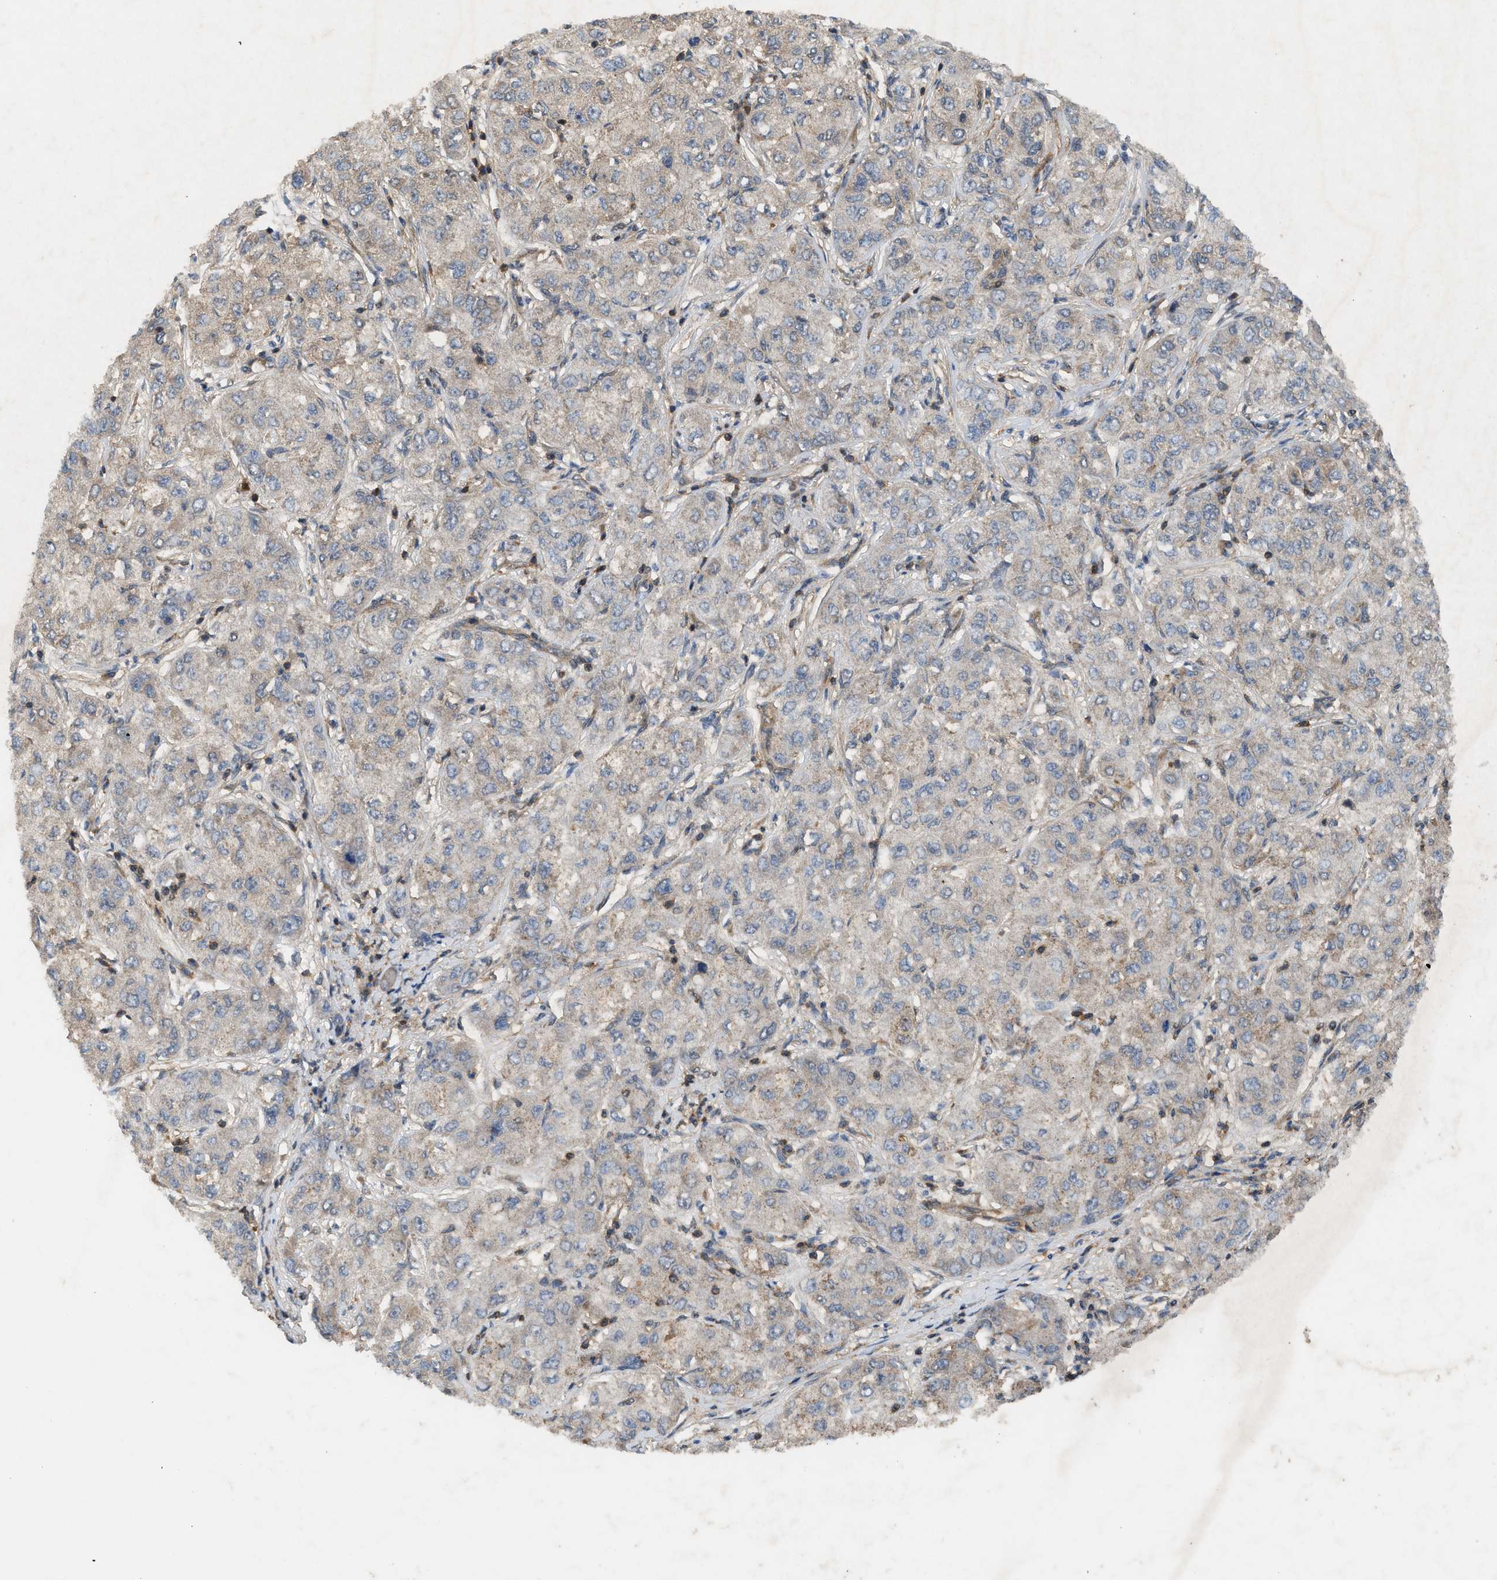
{"staining": {"intensity": "weak", "quantity": ">75%", "location": "cytoplasmic/membranous"}, "tissue": "liver cancer", "cell_type": "Tumor cells", "image_type": "cancer", "snomed": [{"axis": "morphology", "description": "Carcinoma, Hepatocellular, NOS"}, {"axis": "topography", "description": "Liver"}], "caption": "Hepatocellular carcinoma (liver) stained for a protein shows weak cytoplasmic/membranous positivity in tumor cells.", "gene": "OXSR1", "patient": {"sex": "male", "age": 80}}